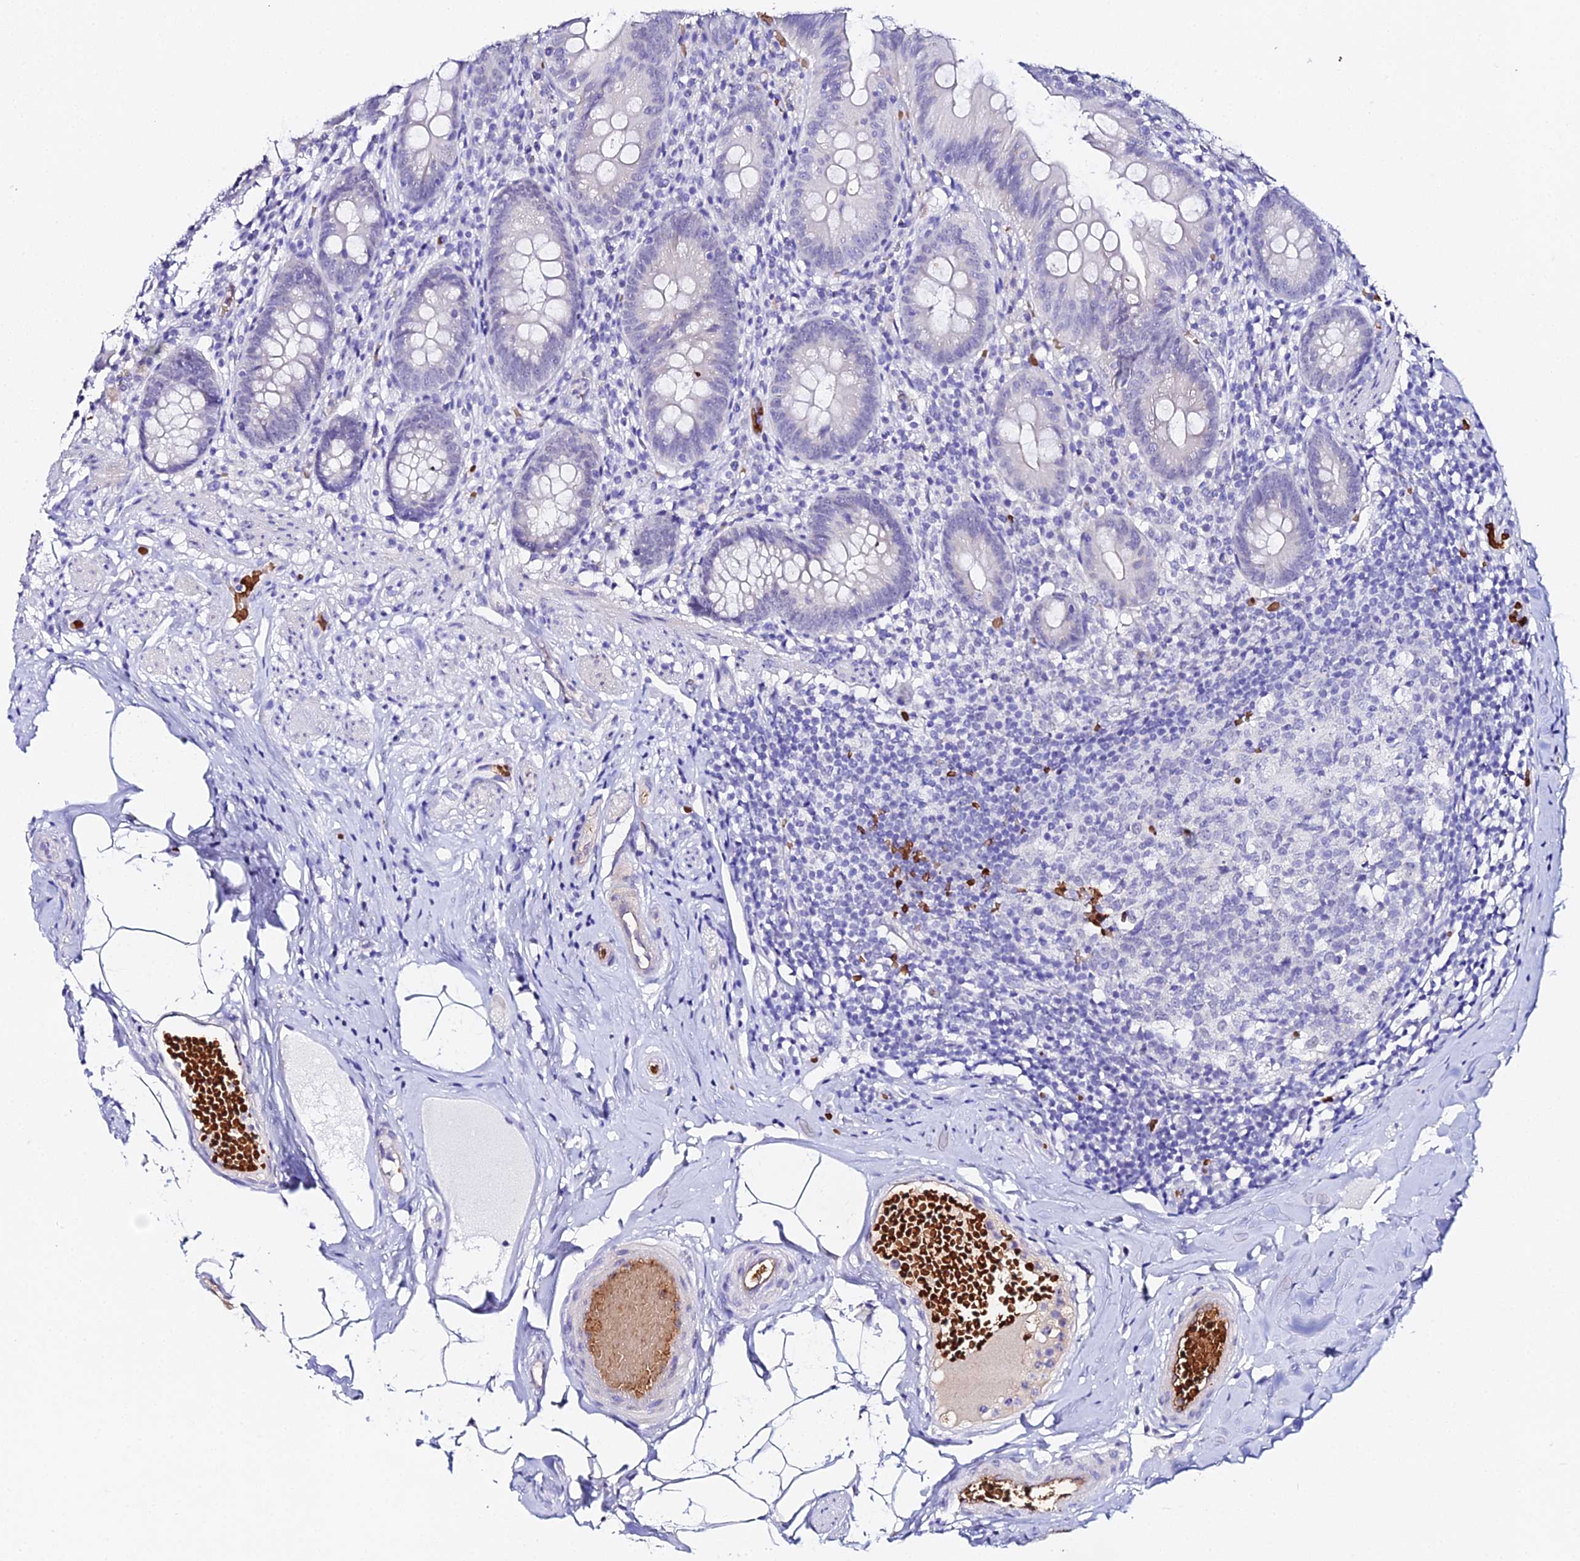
{"staining": {"intensity": "negative", "quantity": "none", "location": "none"}, "tissue": "appendix", "cell_type": "Glandular cells", "image_type": "normal", "snomed": [{"axis": "morphology", "description": "Normal tissue, NOS"}, {"axis": "topography", "description": "Appendix"}], "caption": "Histopathology image shows no protein positivity in glandular cells of benign appendix. (Brightfield microscopy of DAB immunohistochemistry at high magnification).", "gene": "CFAP45", "patient": {"sex": "male", "age": 55}}